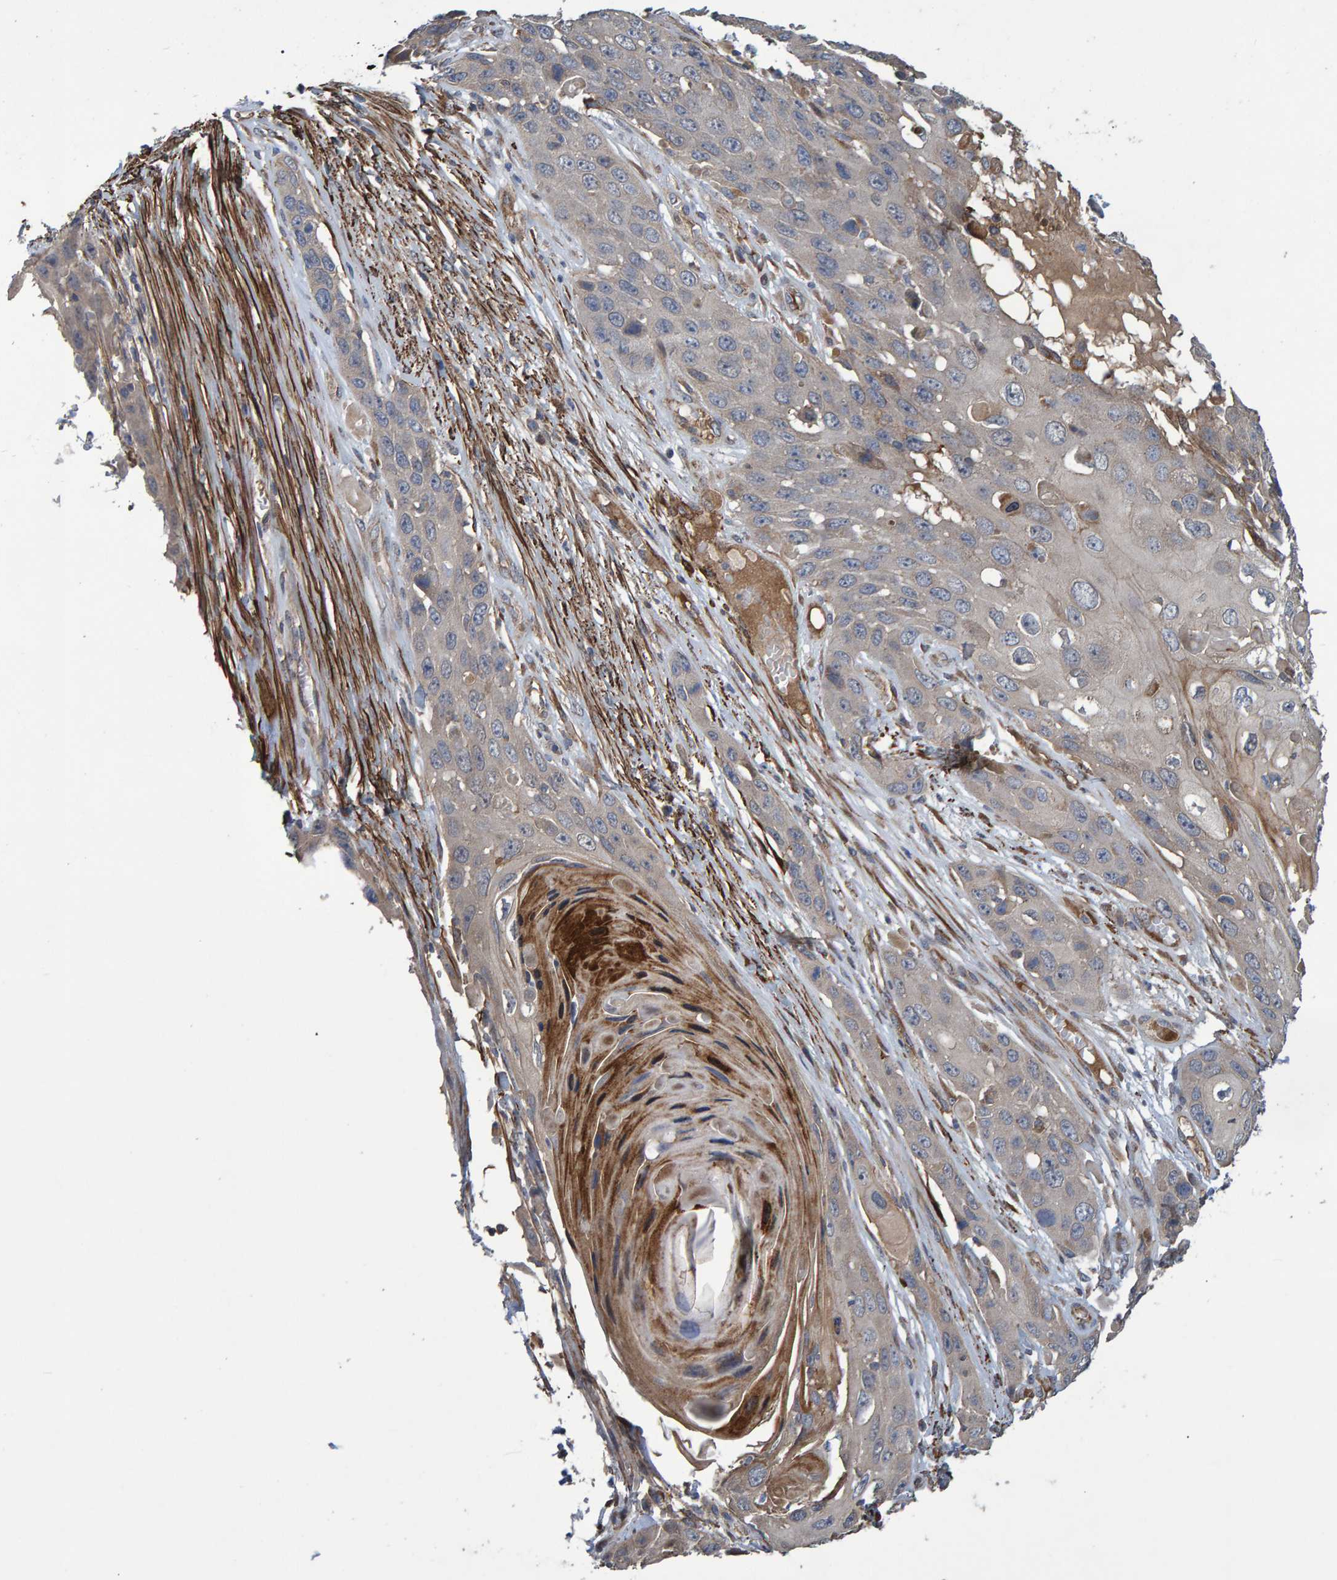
{"staining": {"intensity": "moderate", "quantity": "<25%", "location": "cytoplasmic/membranous"}, "tissue": "skin cancer", "cell_type": "Tumor cells", "image_type": "cancer", "snomed": [{"axis": "morphology", "description": "Squamous cell carcinoma, NOS"}, {"axis": "topography", "description": "Skin"}], "caption": "Protein staining shows moderate cytoplasmic/membranous expression in approximately <25% of tumor cells in skin squamous cell carcinoma.", "gene": "SLIT2", "patient": {"sex": "male", "age": 55}}